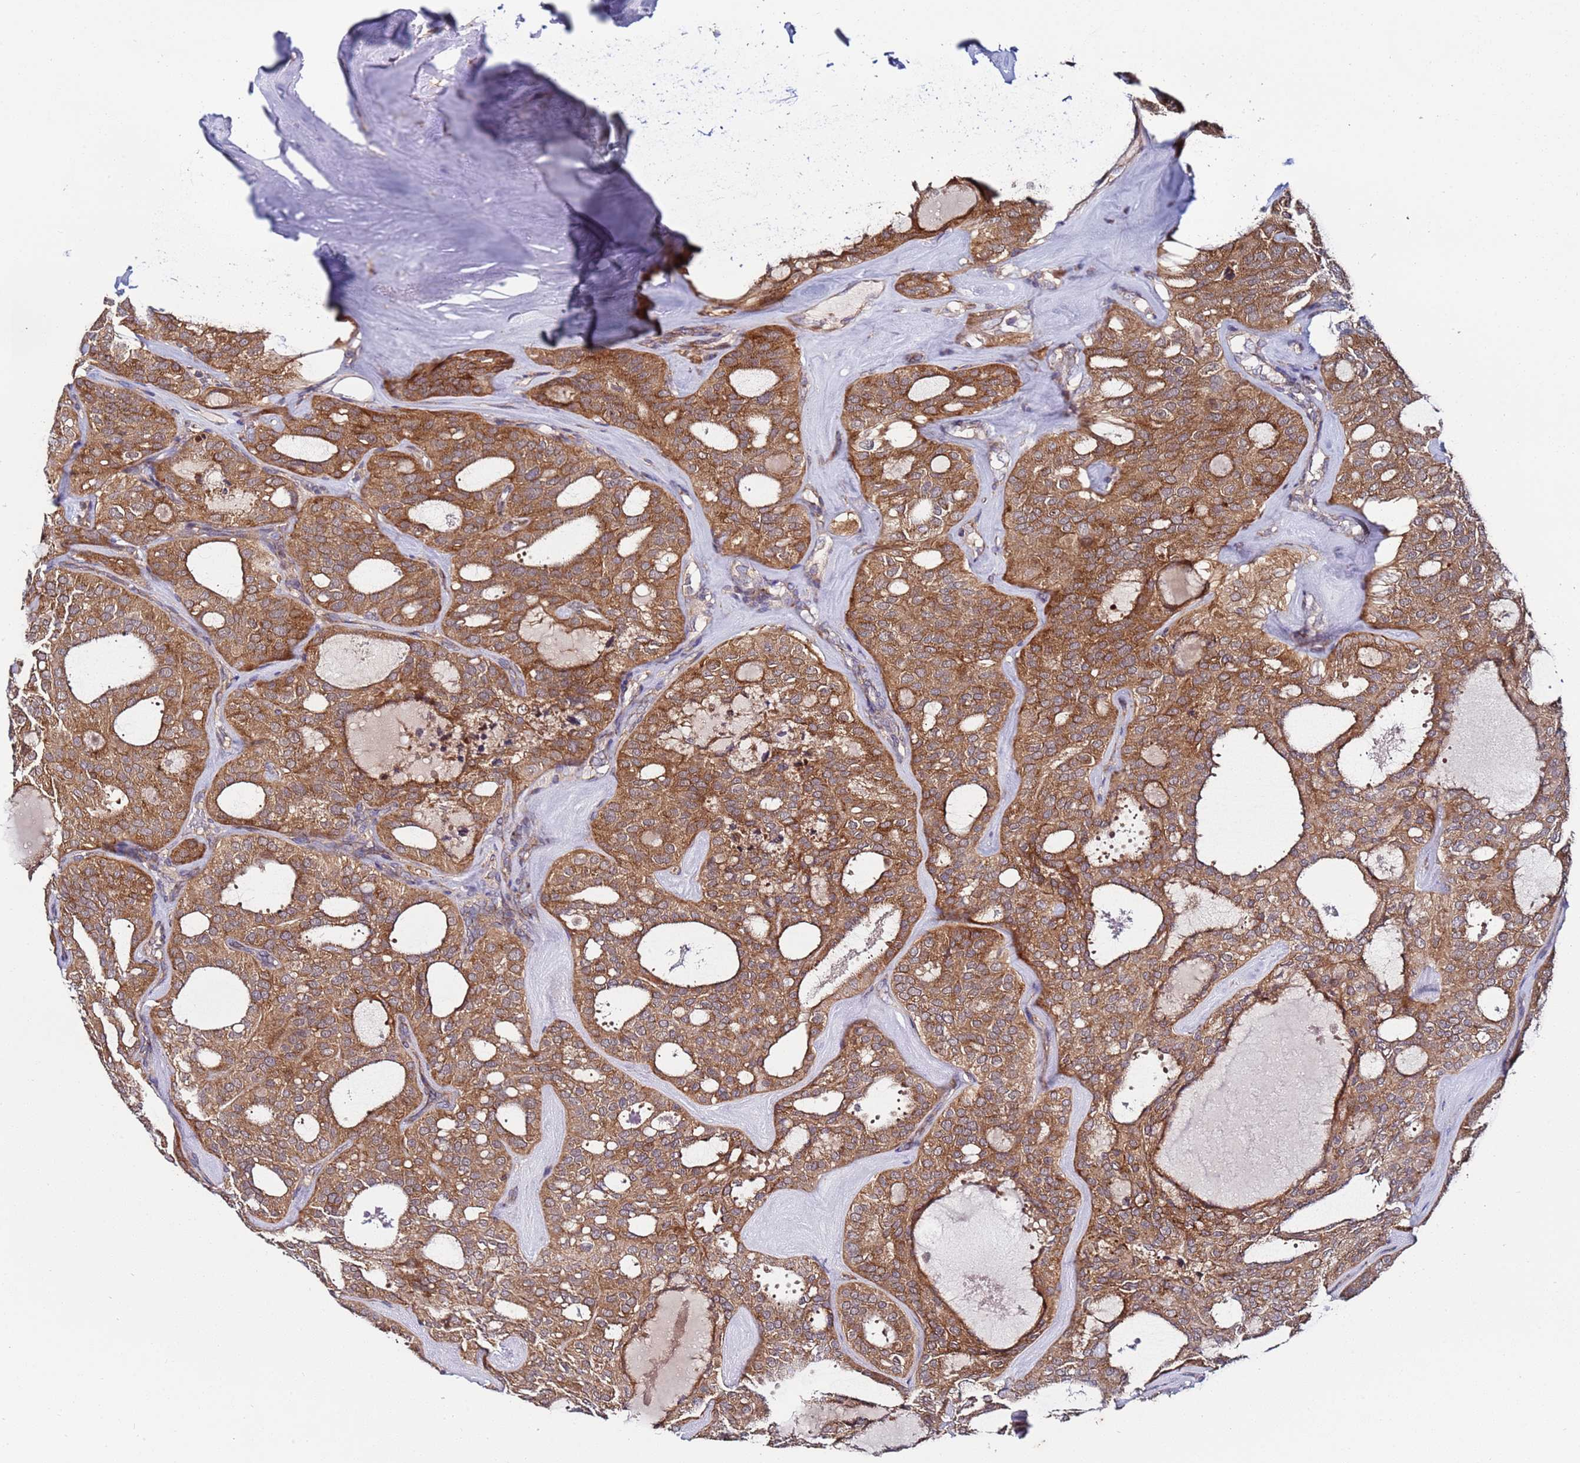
{"staining": {"intensity": "moderate", "quantity": ">75%", "location": "cytoplasmic/membranous"}, "tissue": "thyroid cancer", "cell_type": "Tumor cells", "image_type": "cancer", "snomed": [{"axis": "morphology", "description": "Follicular adenoma carcinoma, NOS"}, {"axis": "topography", "description": "Thyroid gland"}], "caption": "A medium amount of moderate cytoplasmic/membranous expression is present in about >75% of tumor cells in thyroid cancer tissue.", "gene": "TMEM176B", "patient": {"sex": "male", "age": 75}}